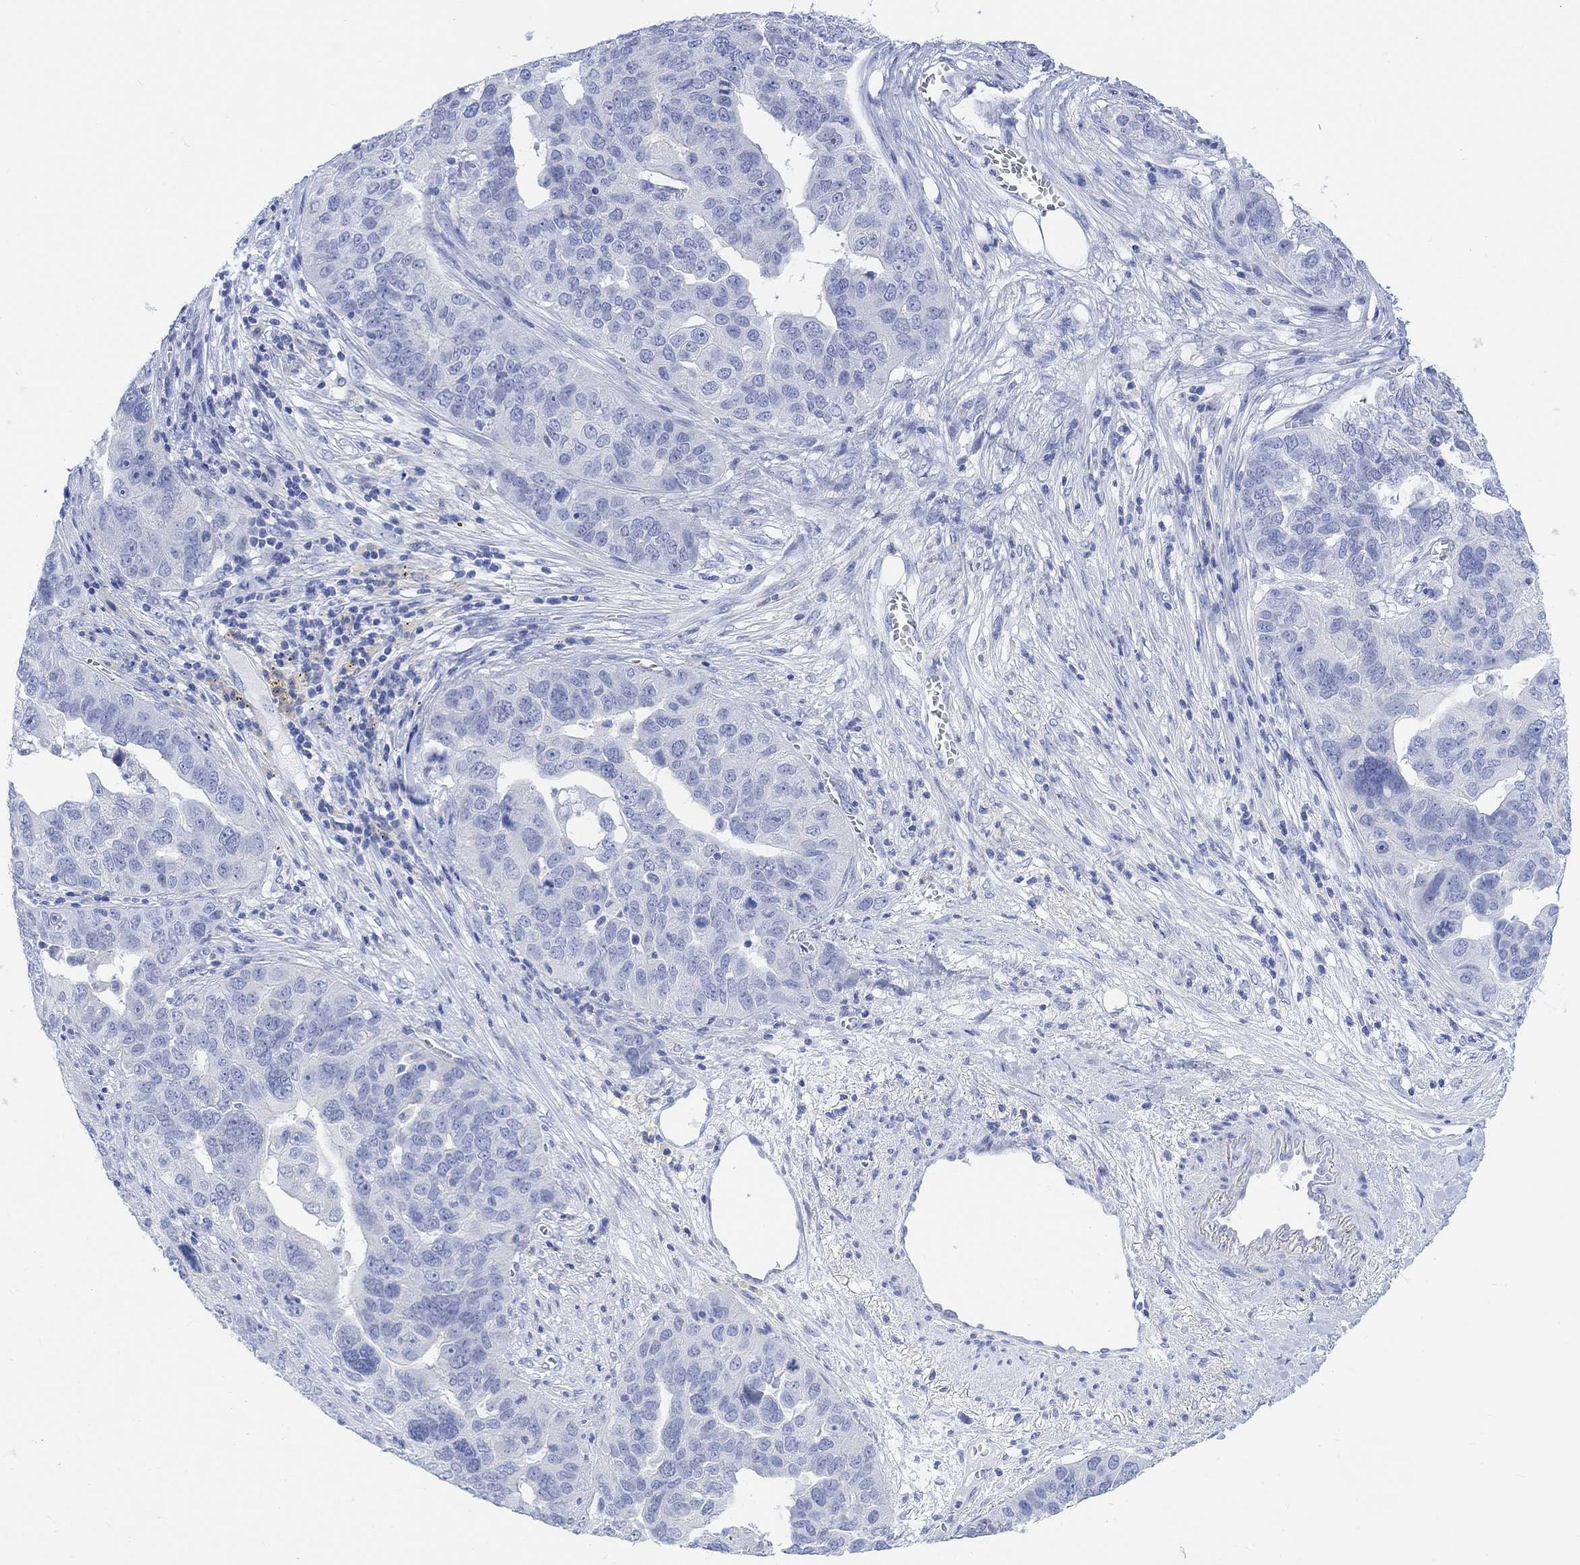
{"staining": {"intensity": "negative", "quantity": "none", "location": "none"}, "tissue": "ovarian cancer", "cell_type": "Tumor cells", "image_type": "cancer", "snomed": [{"axis": "morphology", "description": "Carcinoma, endometroid"}, {"axis": "topography", "description": "Soft tissue"}, {"axis": "topography", "description": "Ovary"}], "caption": "DAB immunohistochemical staining of ovarian endometroid carcinoma shows no significant positivity in tumor cells.", "gene": "ENO4", "patient": {"sex": "female", "age": 52}}